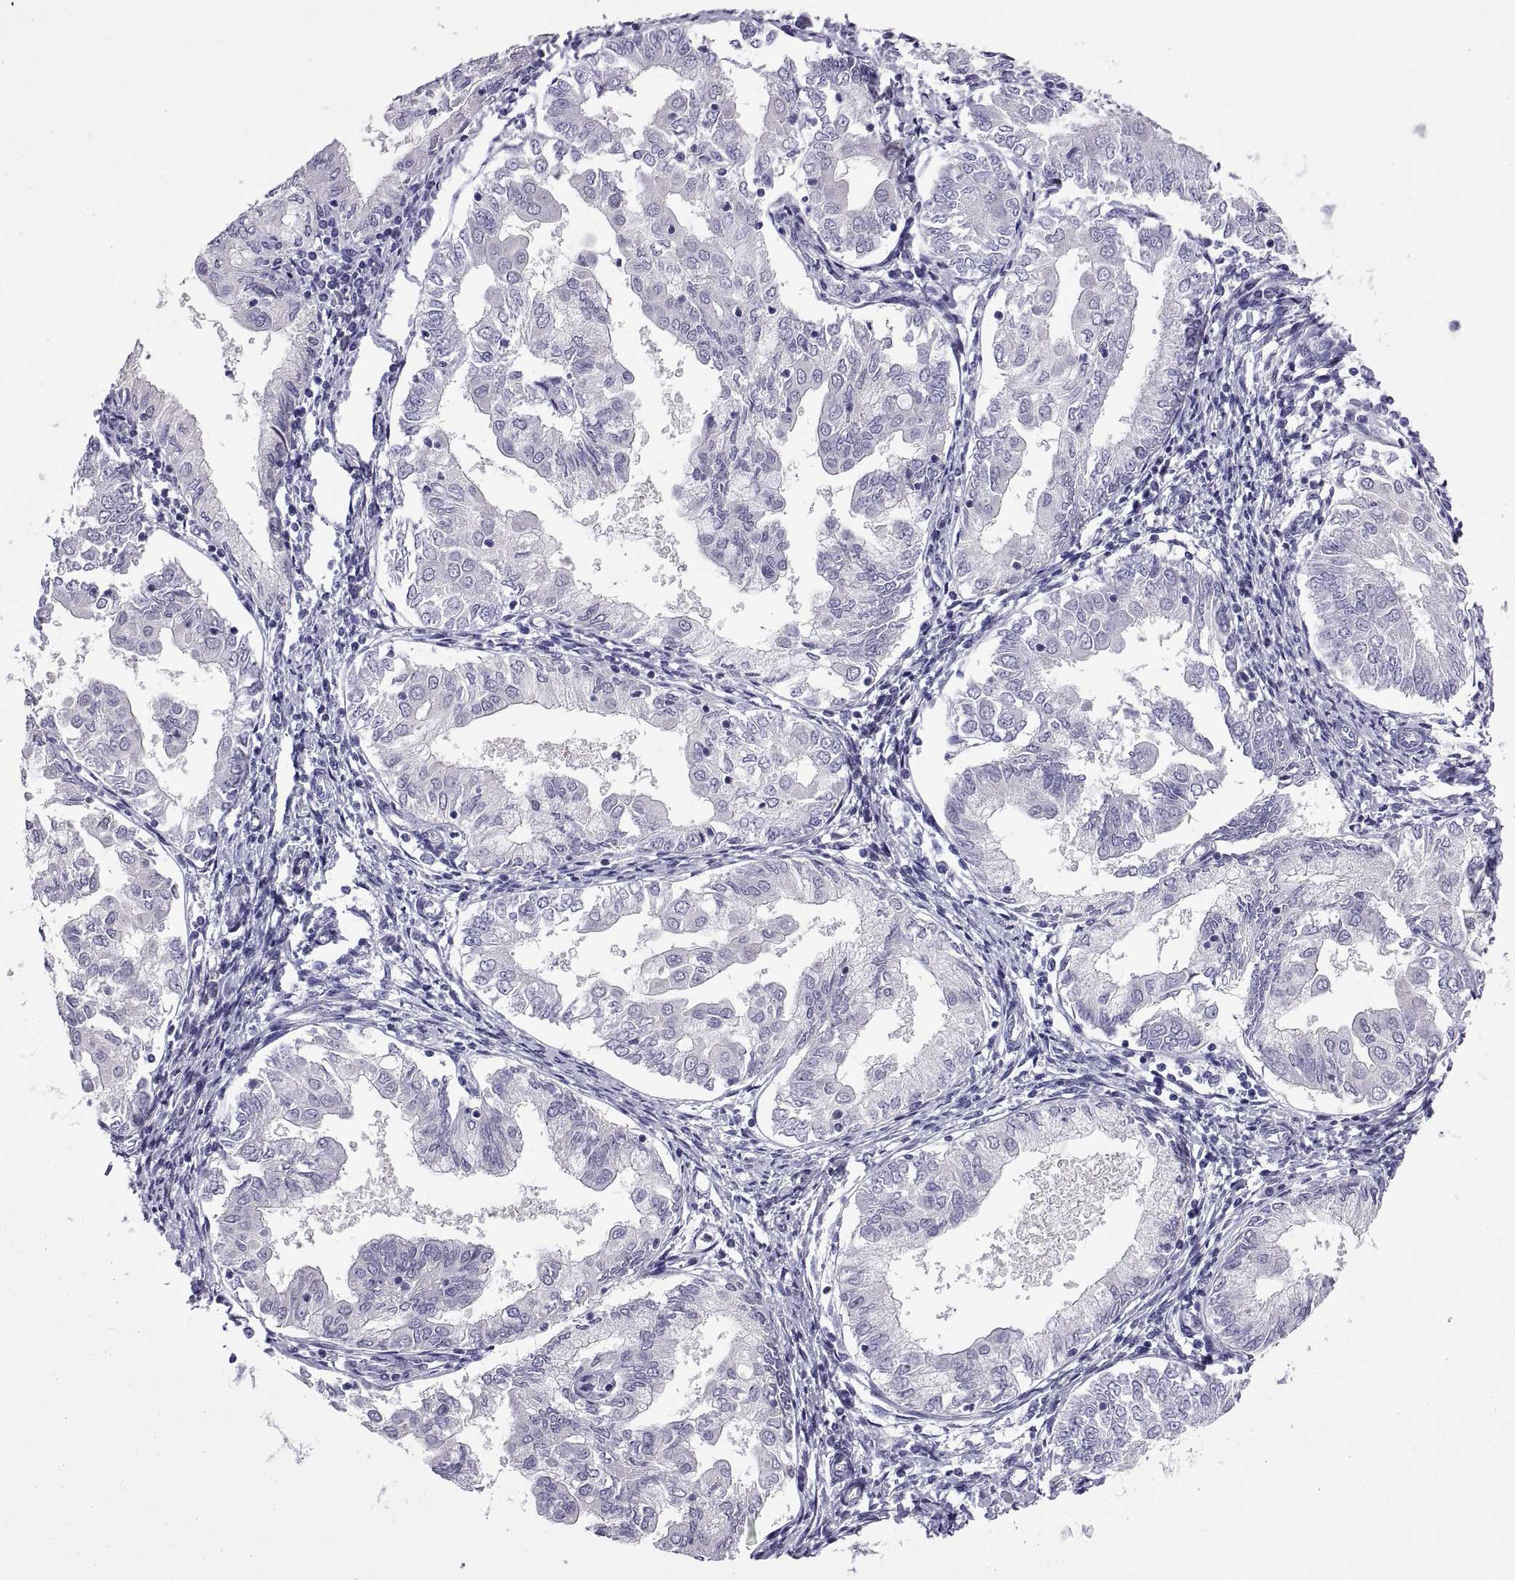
{"staining": {"intensity": "negative", "quantity": "none", "location": "none"}, "tissue": "endometrial cancer", "cell_type": "Tumor cells", "image_type": "cancer", "snomed": [{"axis": "morphology", "description": "Adenocarcinoma, NOS"}, {"axis": "topography", "description": "Endometrium"}], "caption": "A histopathology image of human endometrial cancer (adenocarcinoma) is negative for staining in tumor cells. (Brightfield microscopy of DAB immunohistochemistry (IHC) at high magnification).", "gene": "SPDYE1", "patient": {"sex": "female", "age": 68}}